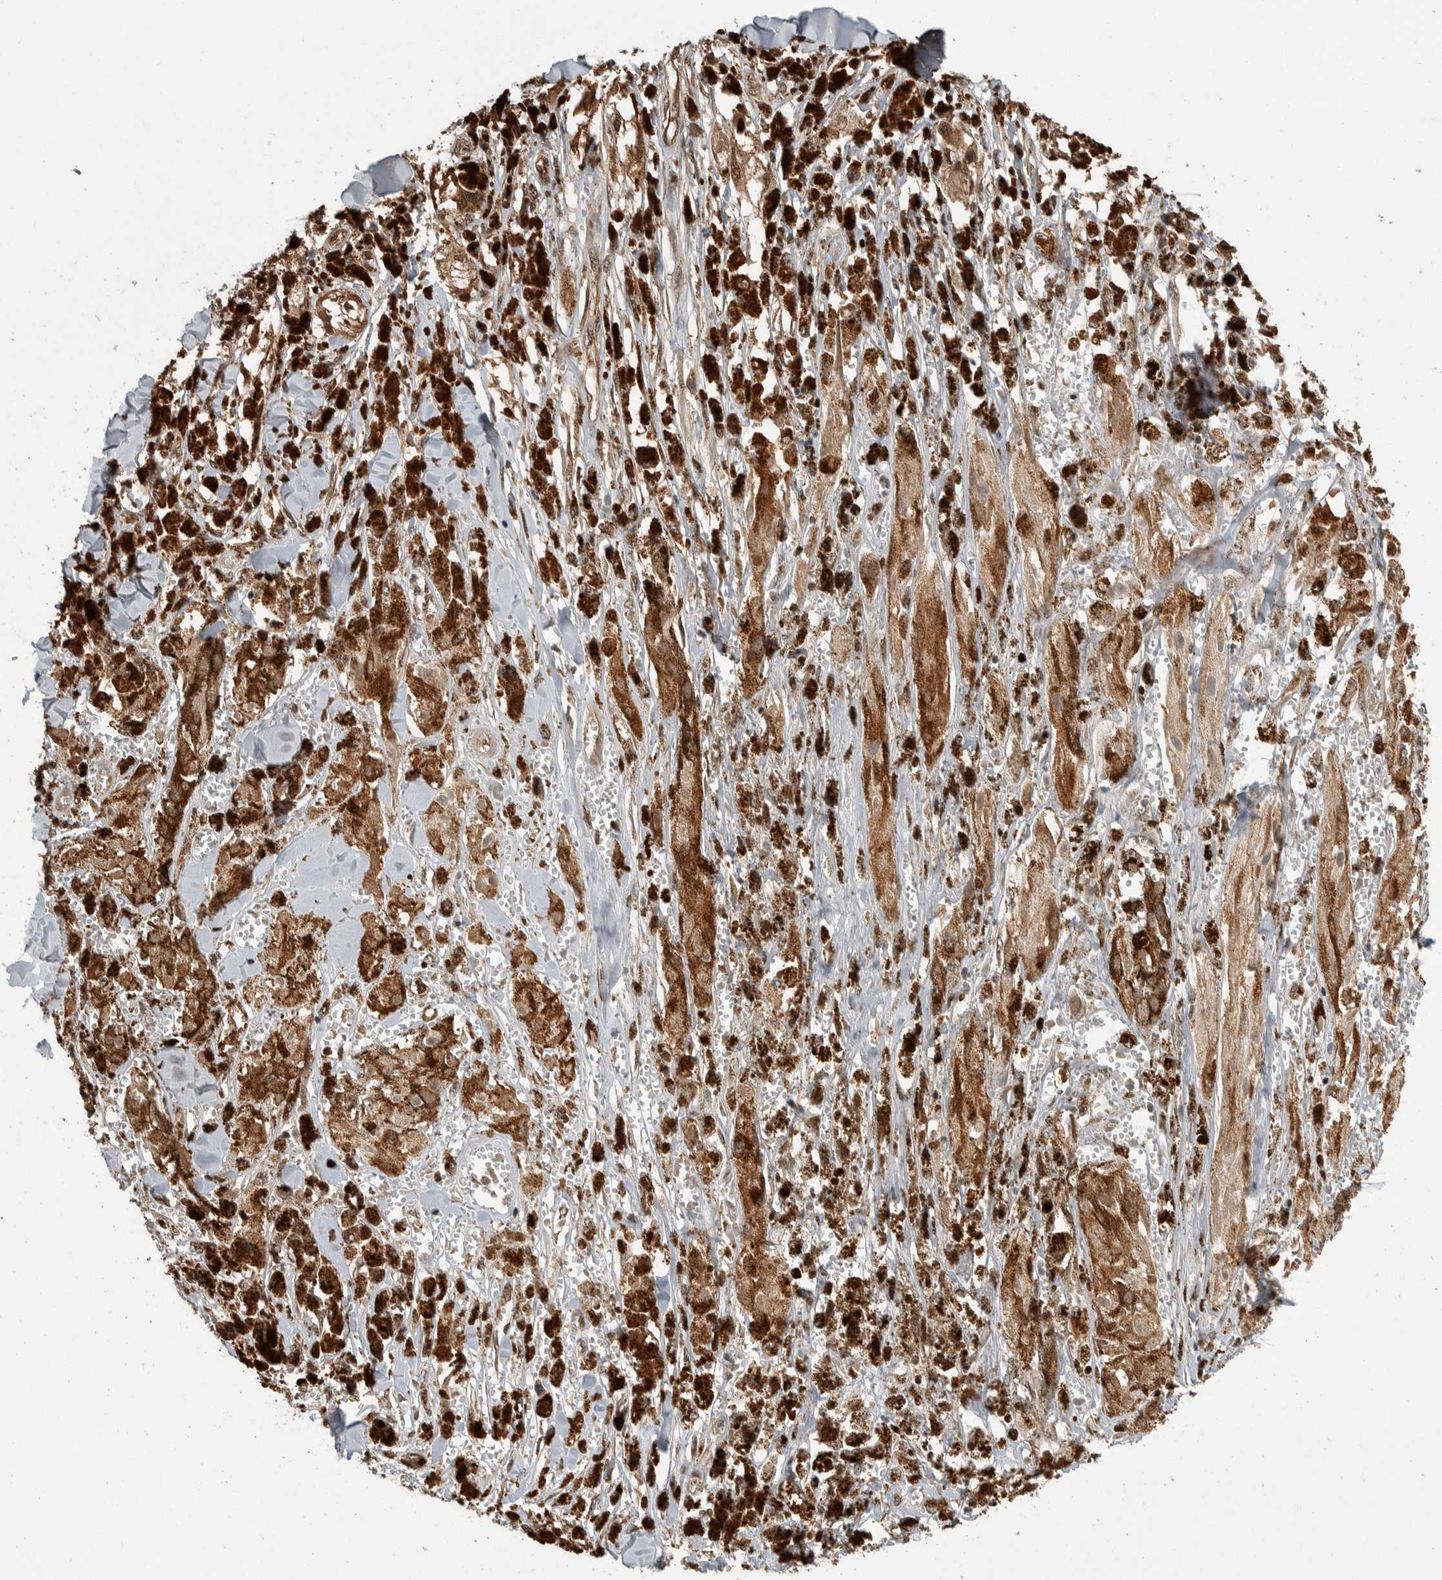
{"staining": {"intensity": "moderate", "quantity": ">75%", "location": "cytoplasmic/membranous,nuclear"}, "tissue": "melanoma", "cell_type": "Tumor cells", "image_type": "cancer", "snomed": [{"axis": "morphology", "description": "Malignant melanoma, NOS"}, {"axis": "topography", "description": "Skin"}], "caption": "Protein expression analysis of human malignant melanoma reveals moderate cytoplasmic/membranous and nuclear positivity in about >75% of tumor cells.", "gene": "ZNF592", "patient": {"sex": "male", "age": 88}}